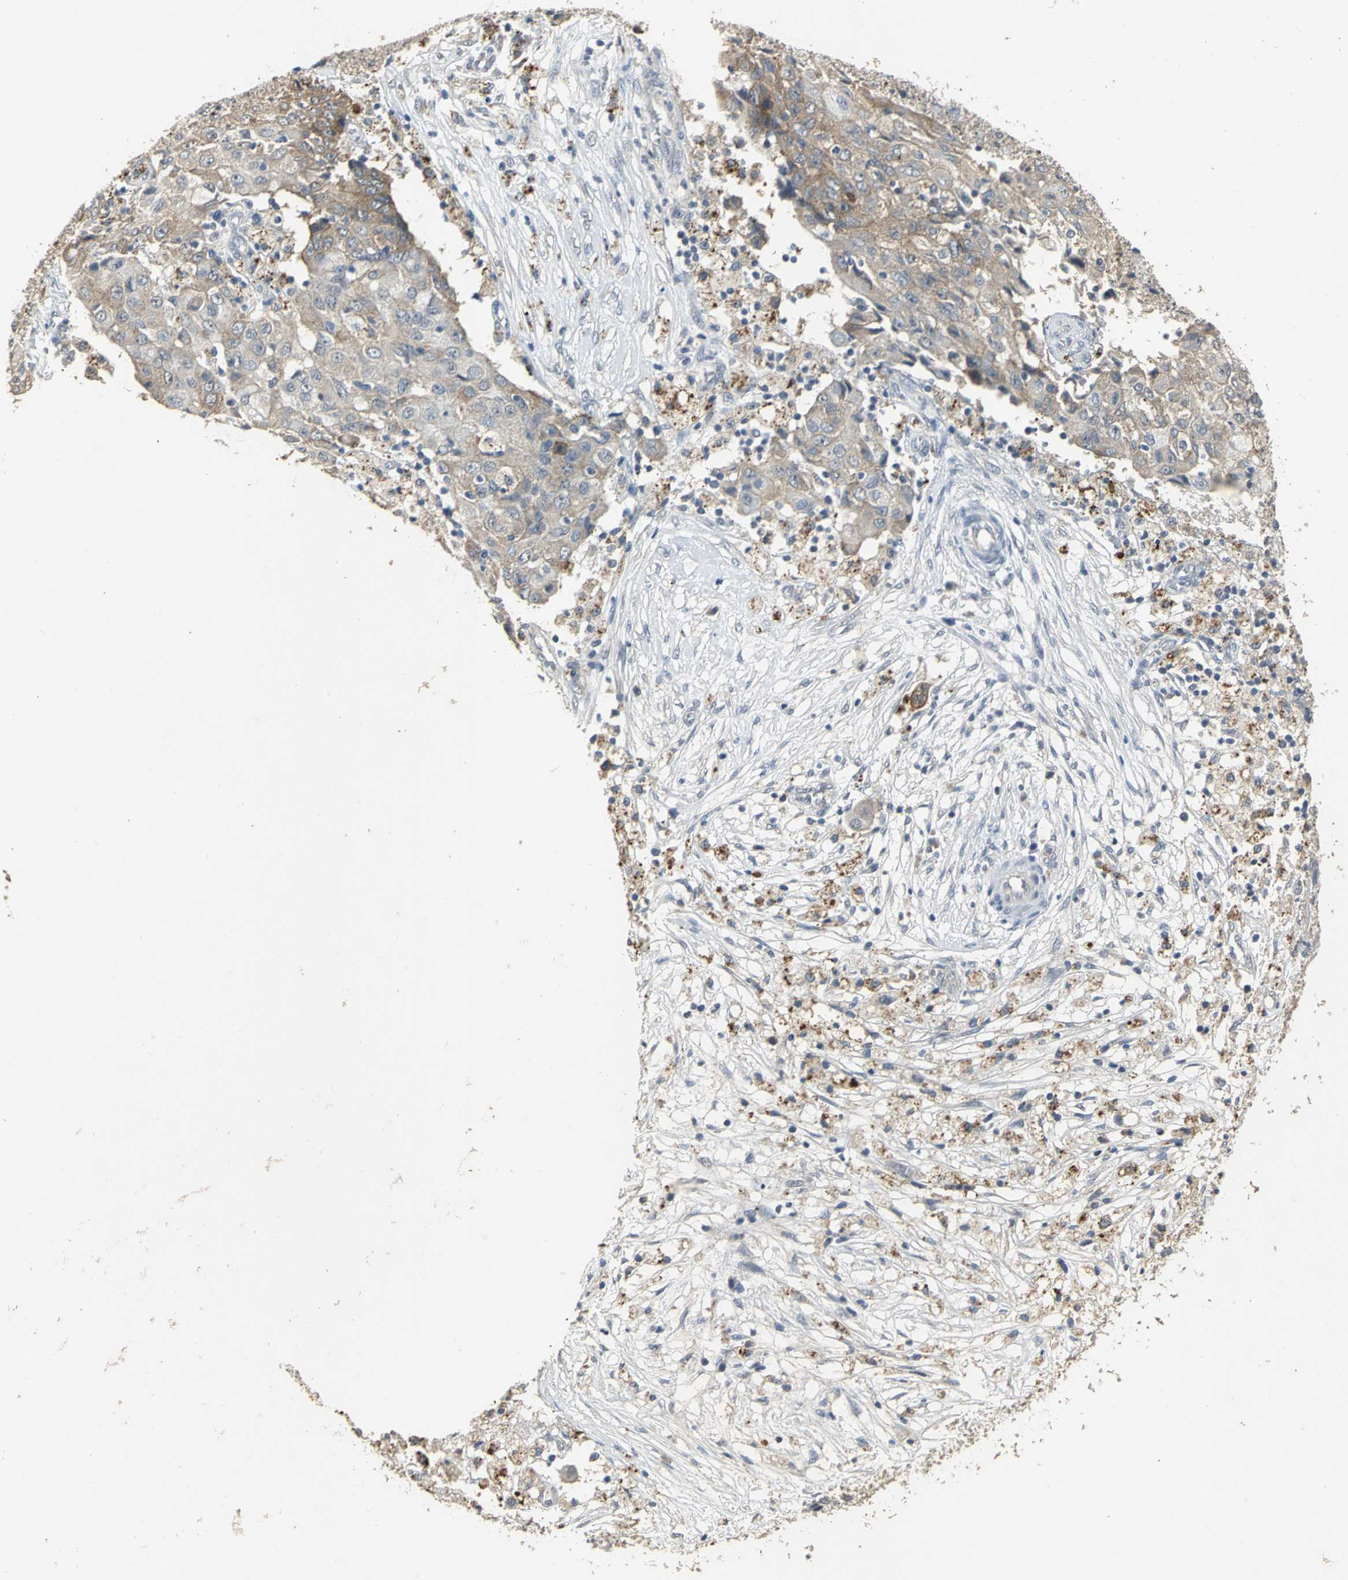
{"staining": {"intensity": "moderate", "quantity": ">75%", "location": "cytoplasmic/membranous"}, "tissue": "ovarian cancer", "cell_type": "Tumor cells", "image_type": "cancer", "snomed": [{"axis": "morphology", "description": "Carcinoma, endometroid"}, {"axis": "topography", "description": "Ovary"}], "caption": "Human ovarian endometroid carcinoma stained with a brown dye demonstrates moderate cytoplasmic/membranous positive staining in about >75% of tumor cells.", "gene": "OCLN", "patient": {"sex": "female", "age": 42}}